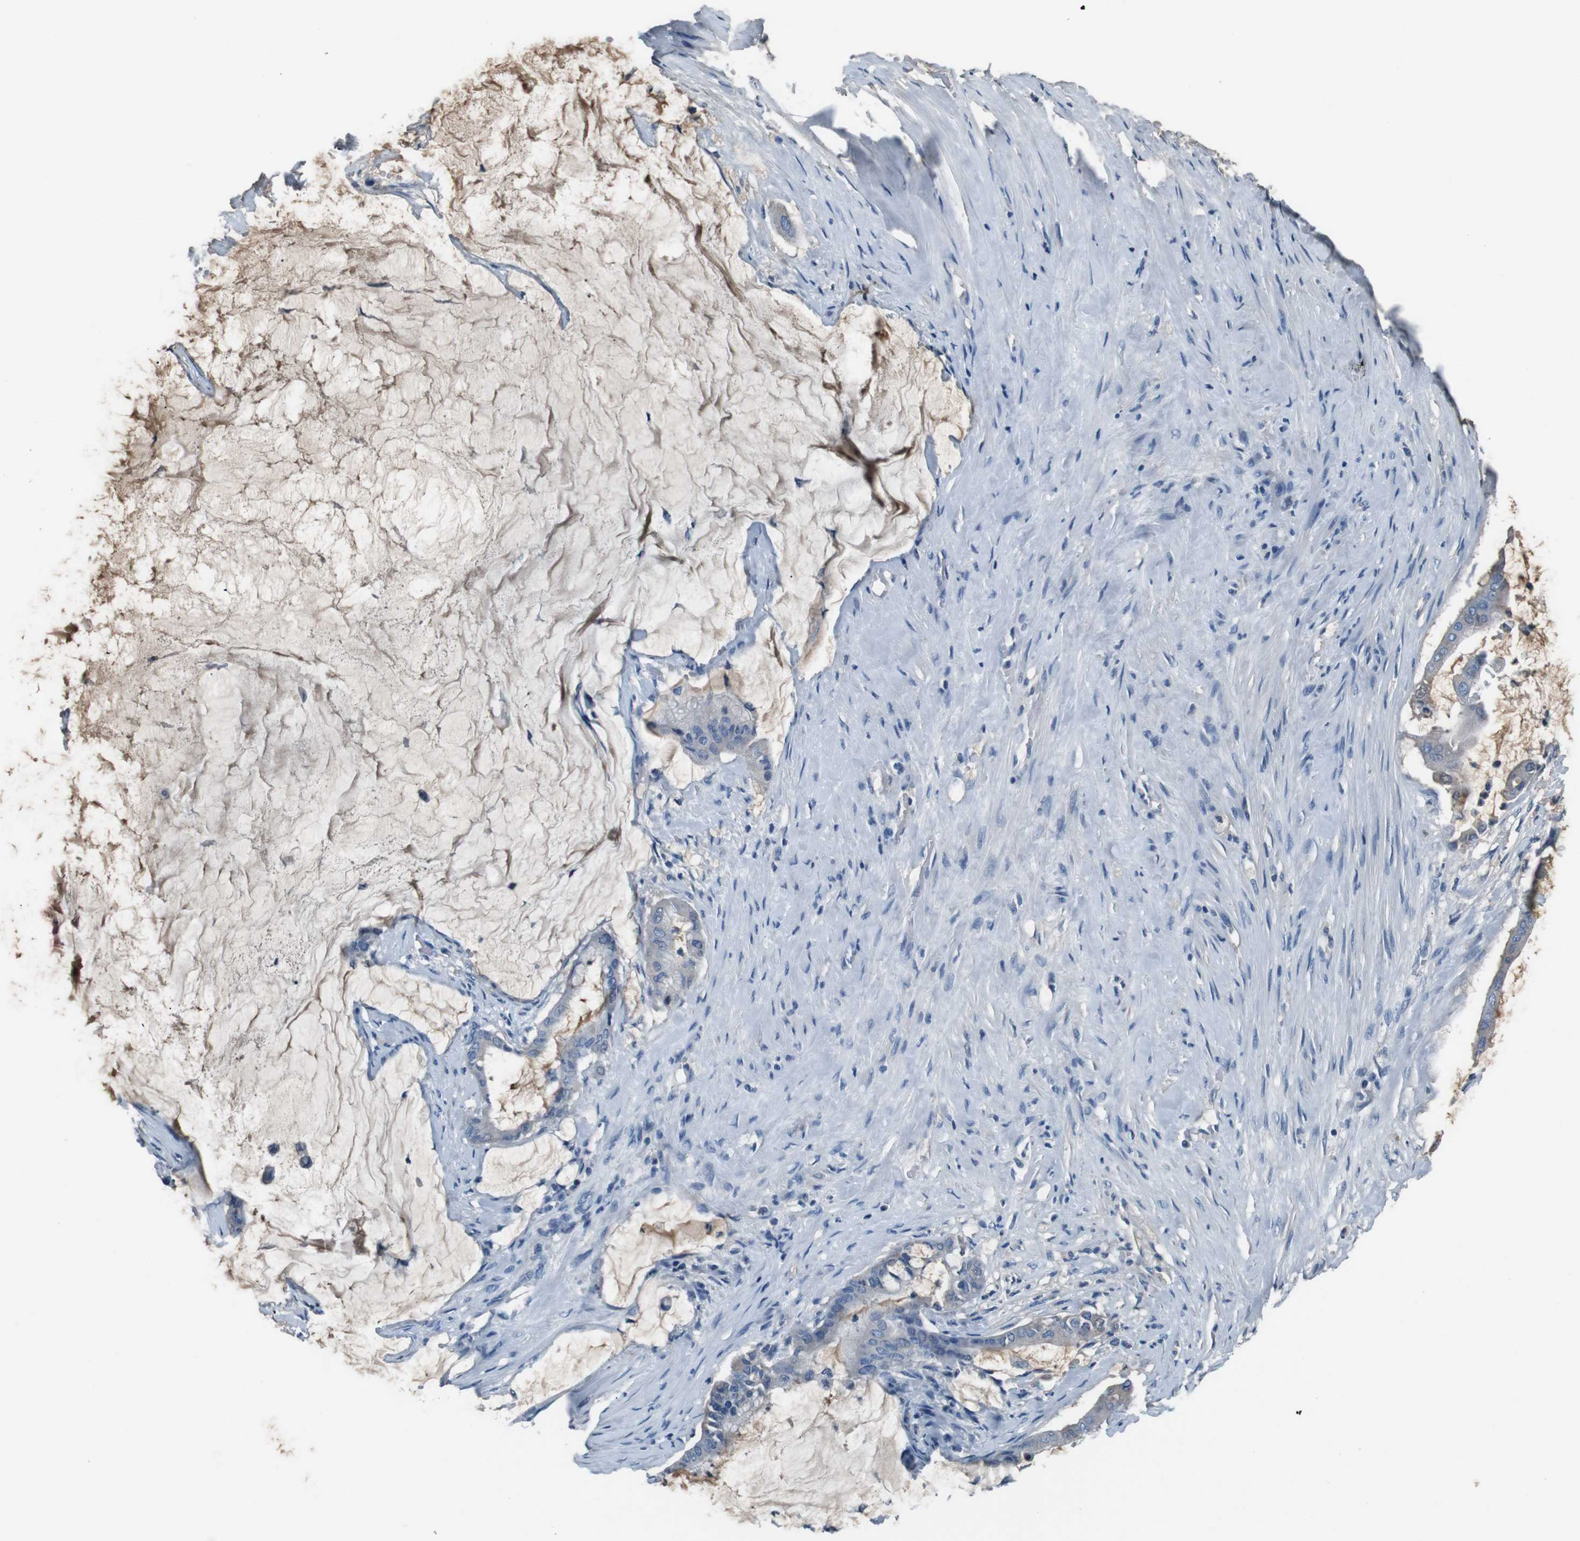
{"staining": {"intensity": "negative", "quantity": "none", "location": "none"}, "tissue": "pancreatic cancer", "cell_type": "Tumor cells", "image_type": "cancer", "snomed": [{"axis": "morphology", "description": "Adenocarcinoma, NOS"}, {"axis": "topography", "description": "Pancreas"}], "caption": "IHC photomicrograph of adenocarcinoma (pancreatic) stained for a protein (brown), which demonstrates no positivity in tumor cells.", "gene": "LEP", "patient": {"sex": "male", "age": 41}}